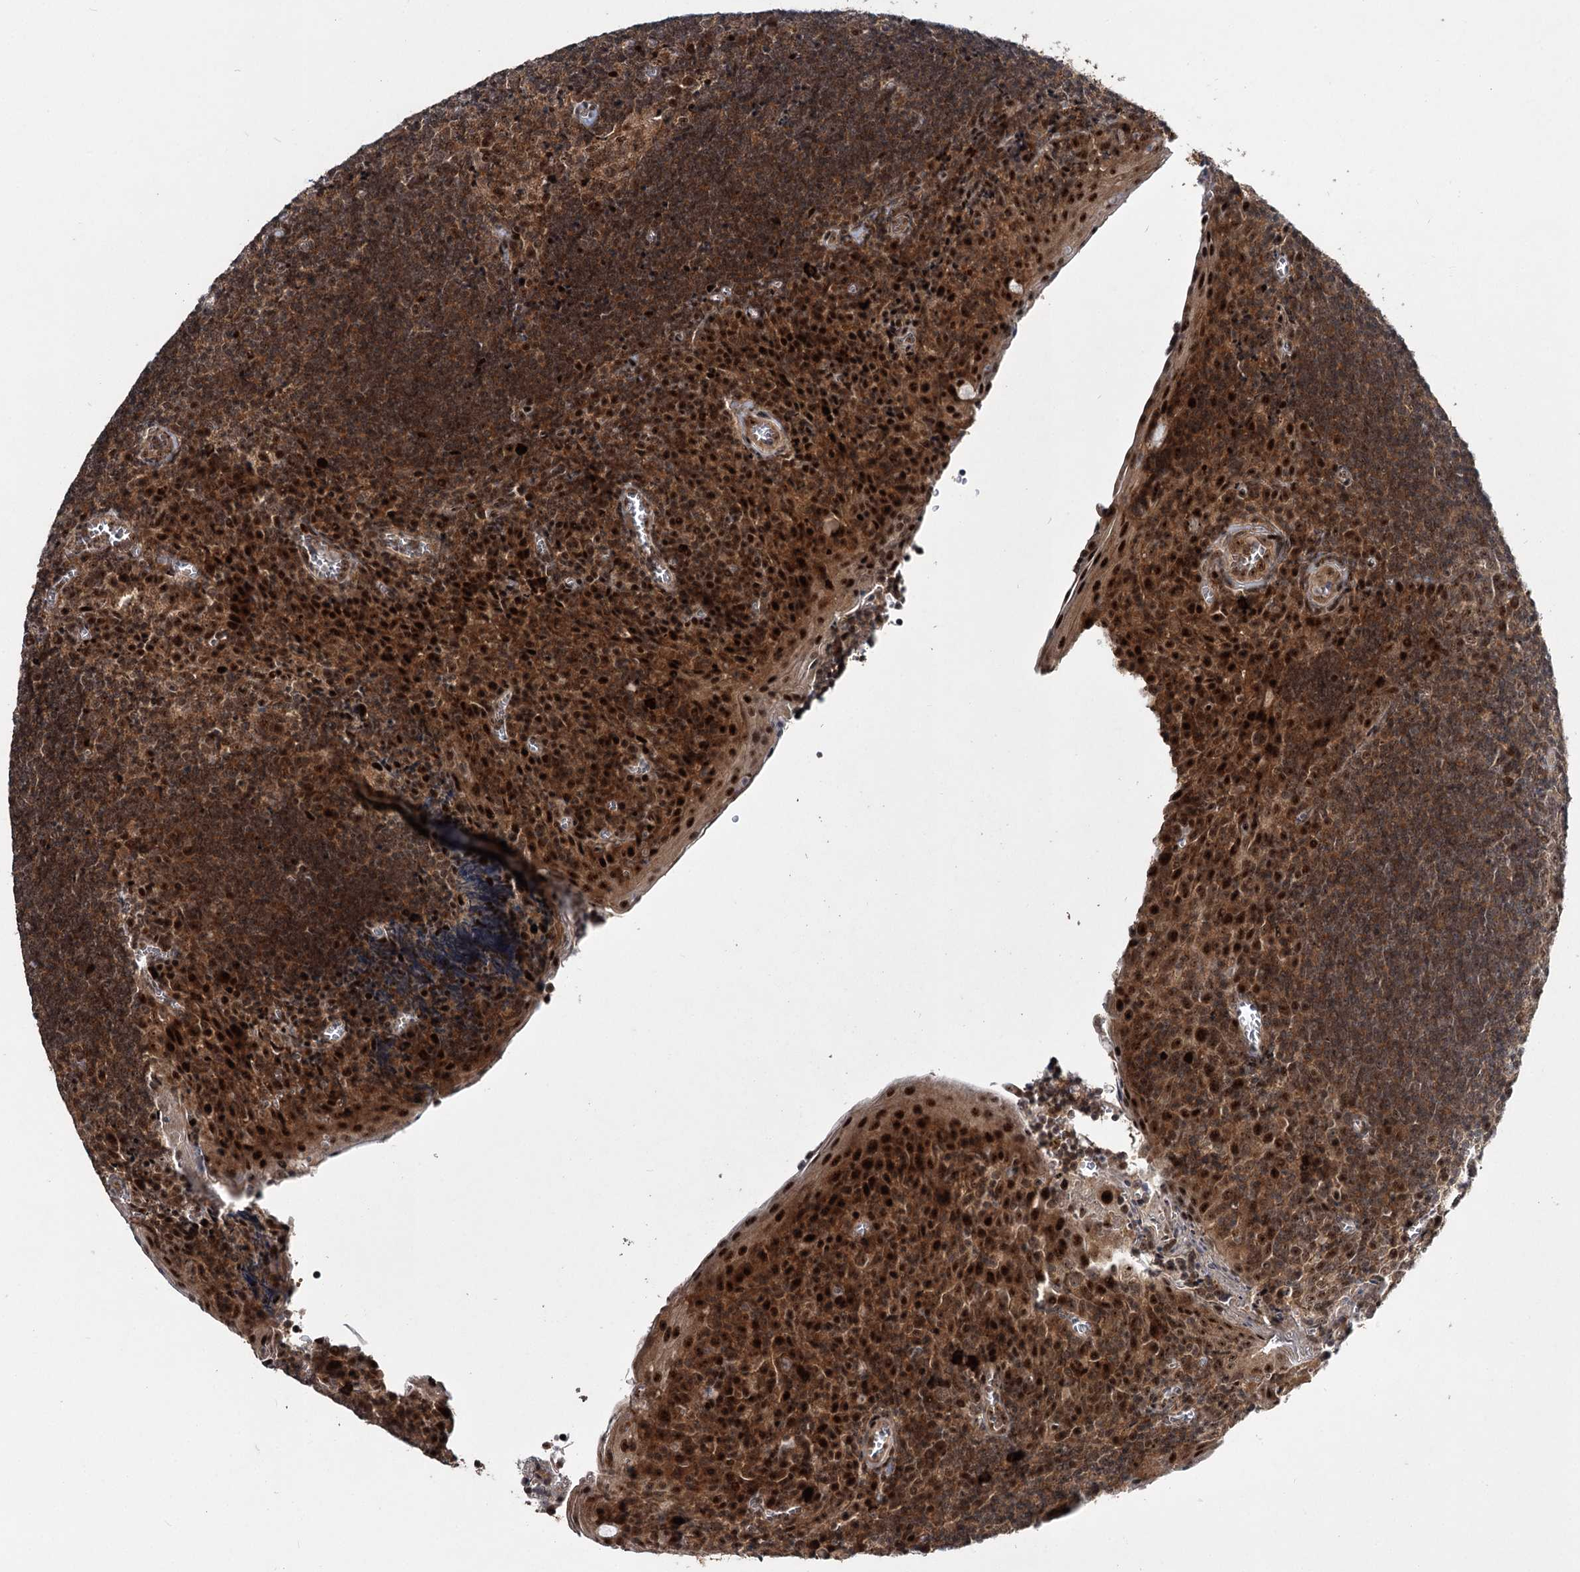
{"staining": {"intensity": "moderate", "quantity": ">75%", "location": "cytoplasmic/membranous,nuclear"}, "tissue": "tonsil", "cell_type": "Germinal center cells", "image_type": "normal", "snomed": [{"axis": "morphology", "description": "Normal tissue, NOS"}, {"axis": "topography", "description": "Tonsil"}], "caption": "DAB (3,3'-diaminobenzidine) immunohistochemical staining of benign human tonsil shows moderate cytoplasmic/membranous,nuclear protein expression in about >75% of germinal center cells.", "gene": "MKNK2", "patient": {"sex": "male", "age": 27}}